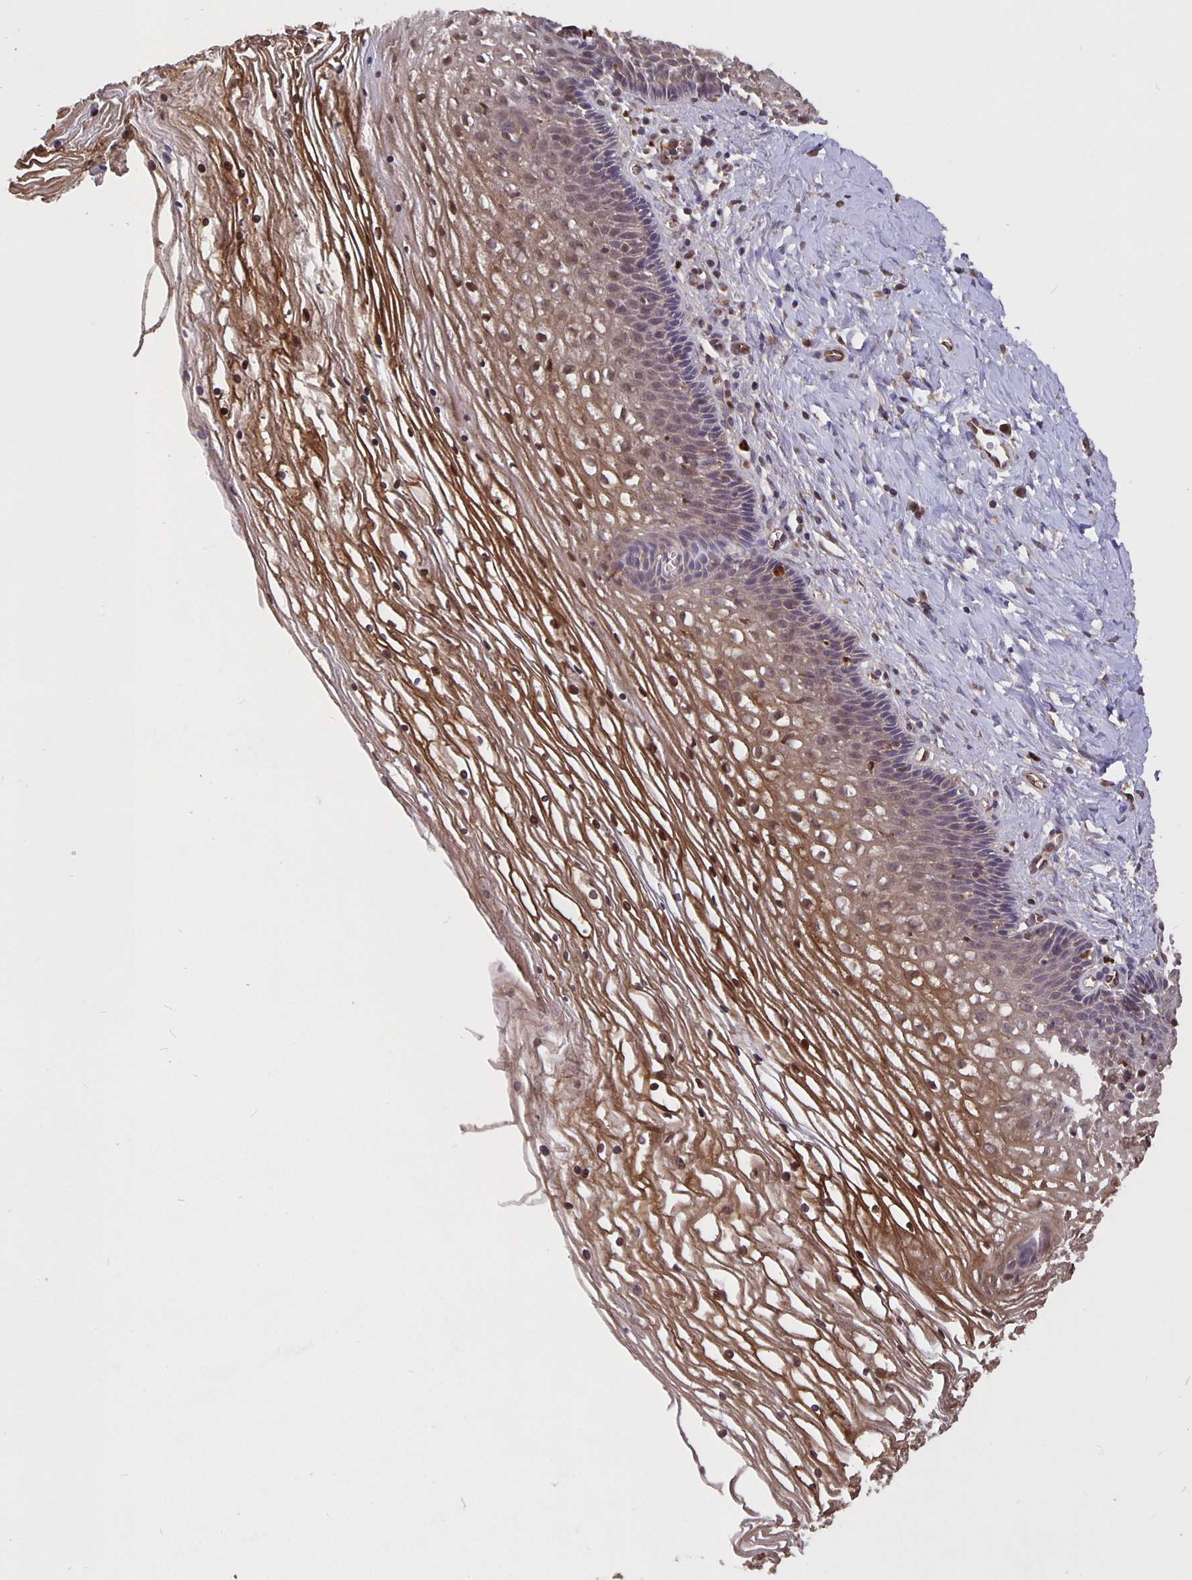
{"staining": {"intensity": "negative", "quantity": "none", "location": "none"}, "tissue": "cervix", "cell_type": "Glandular cells", "image_type": "normal", "snomed": [{"axis": "morphology", "description": "Normal tissue, NOS"}, {"axis": "topography", "description": "Cervix"}], "caption": "Protein analysis of unremarkable cervix exhibits no significant expression in glandular cells. (IHC, brightfield microscopy, high magnification).", "gene": "NOG", "patient": {"sex": "female", "age": 36}}